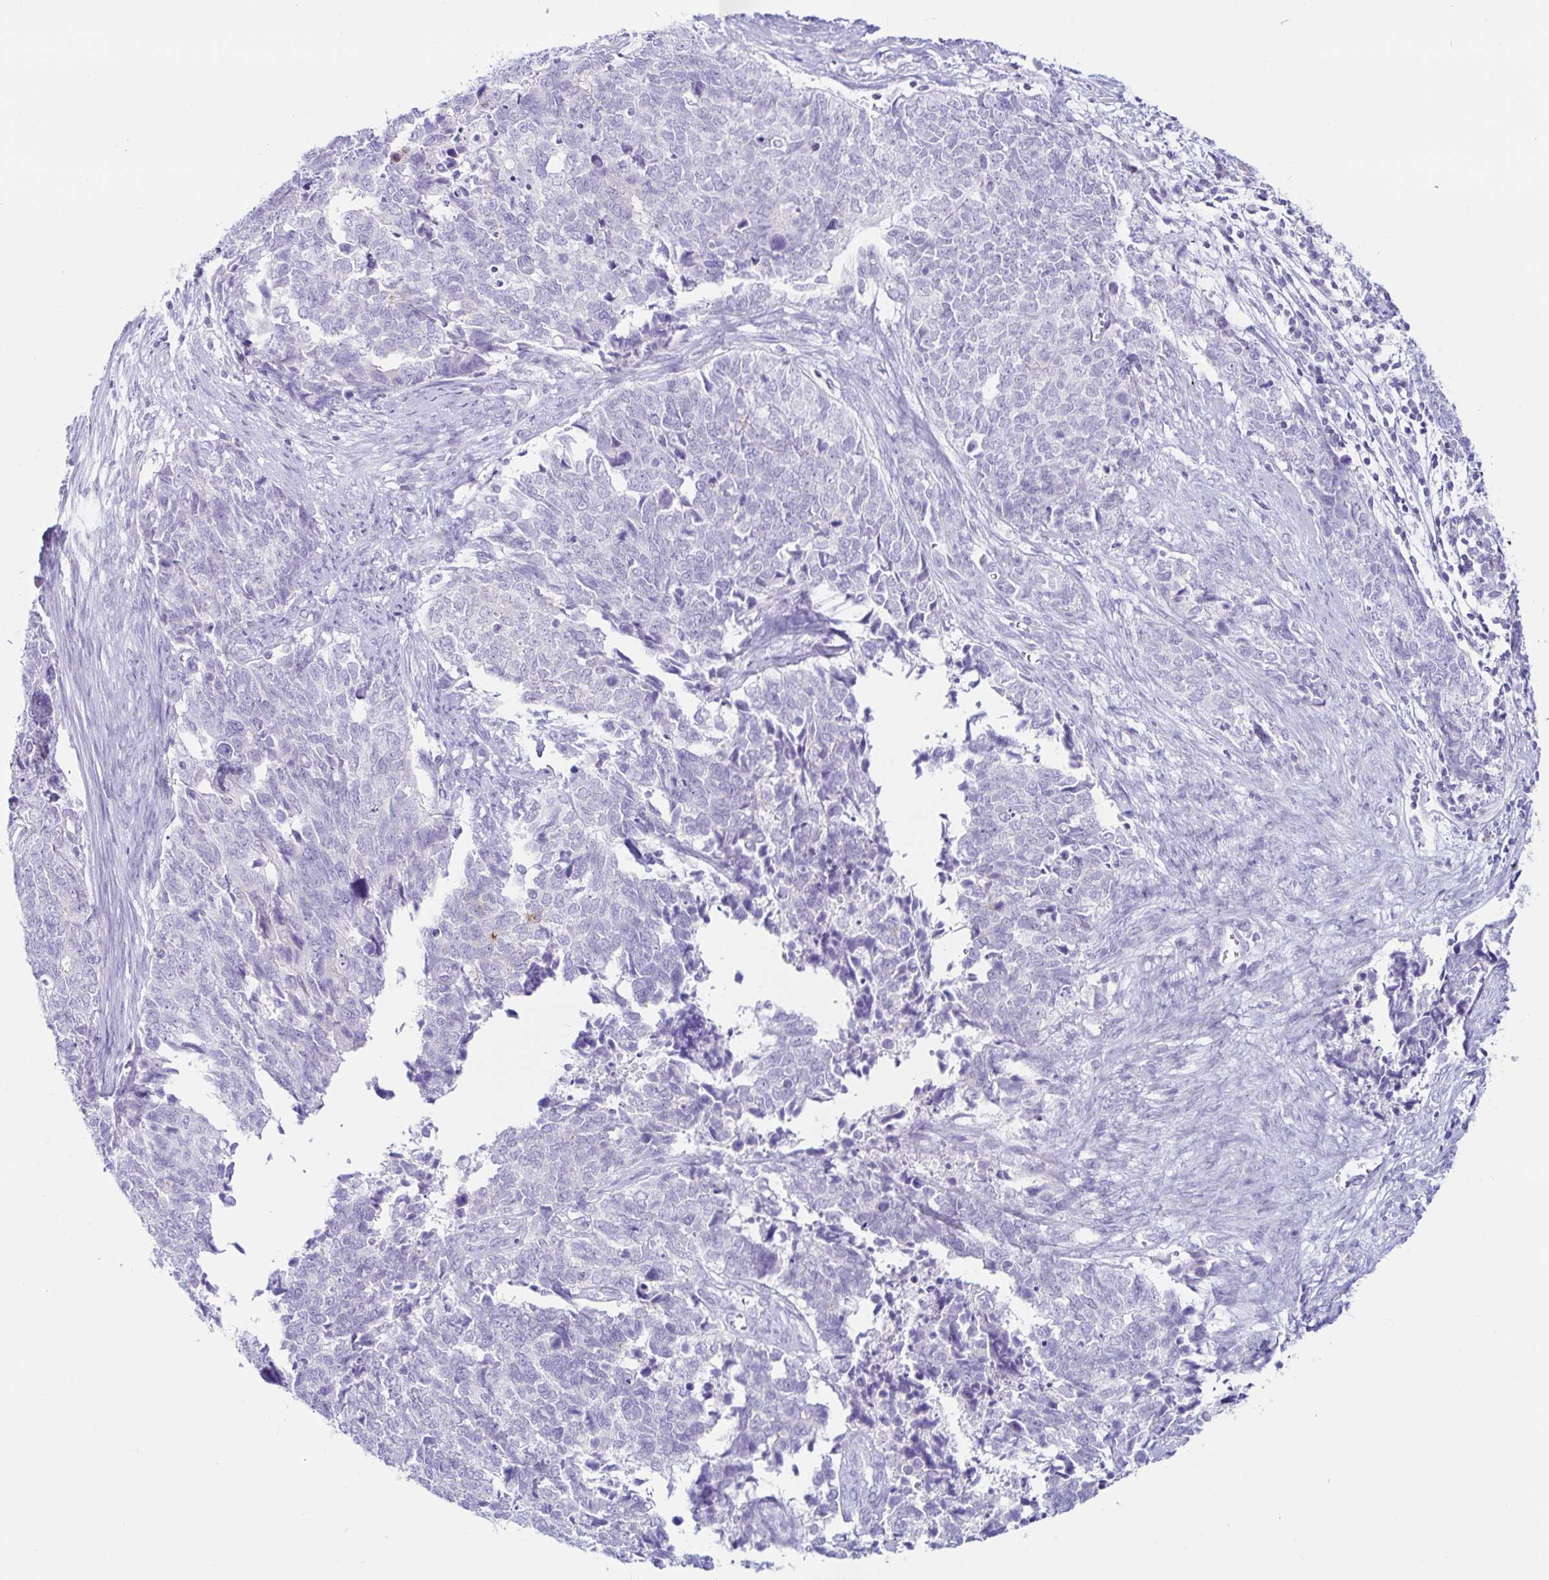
{"staining": {"intensity": "negative", "quantity": "none", "location": "none"}, "tissue": "cervical cancer", "cell_type": "Tumor cells", "image_type": "cancer", "snomed": [{"axis": "morphology", "description": "Adenocarcinoma, NOS"}, {"axis": "topography", "description": "Cervix"}], "caption": "Immunohistochemistry (IHC) photomicrograph of adenocarcinoma (cervical) stained for a protein (brown), which exhibits no staining in tumor cells.", "gene": "BEST1", "patient": {"sex": "female", "age": 63}}